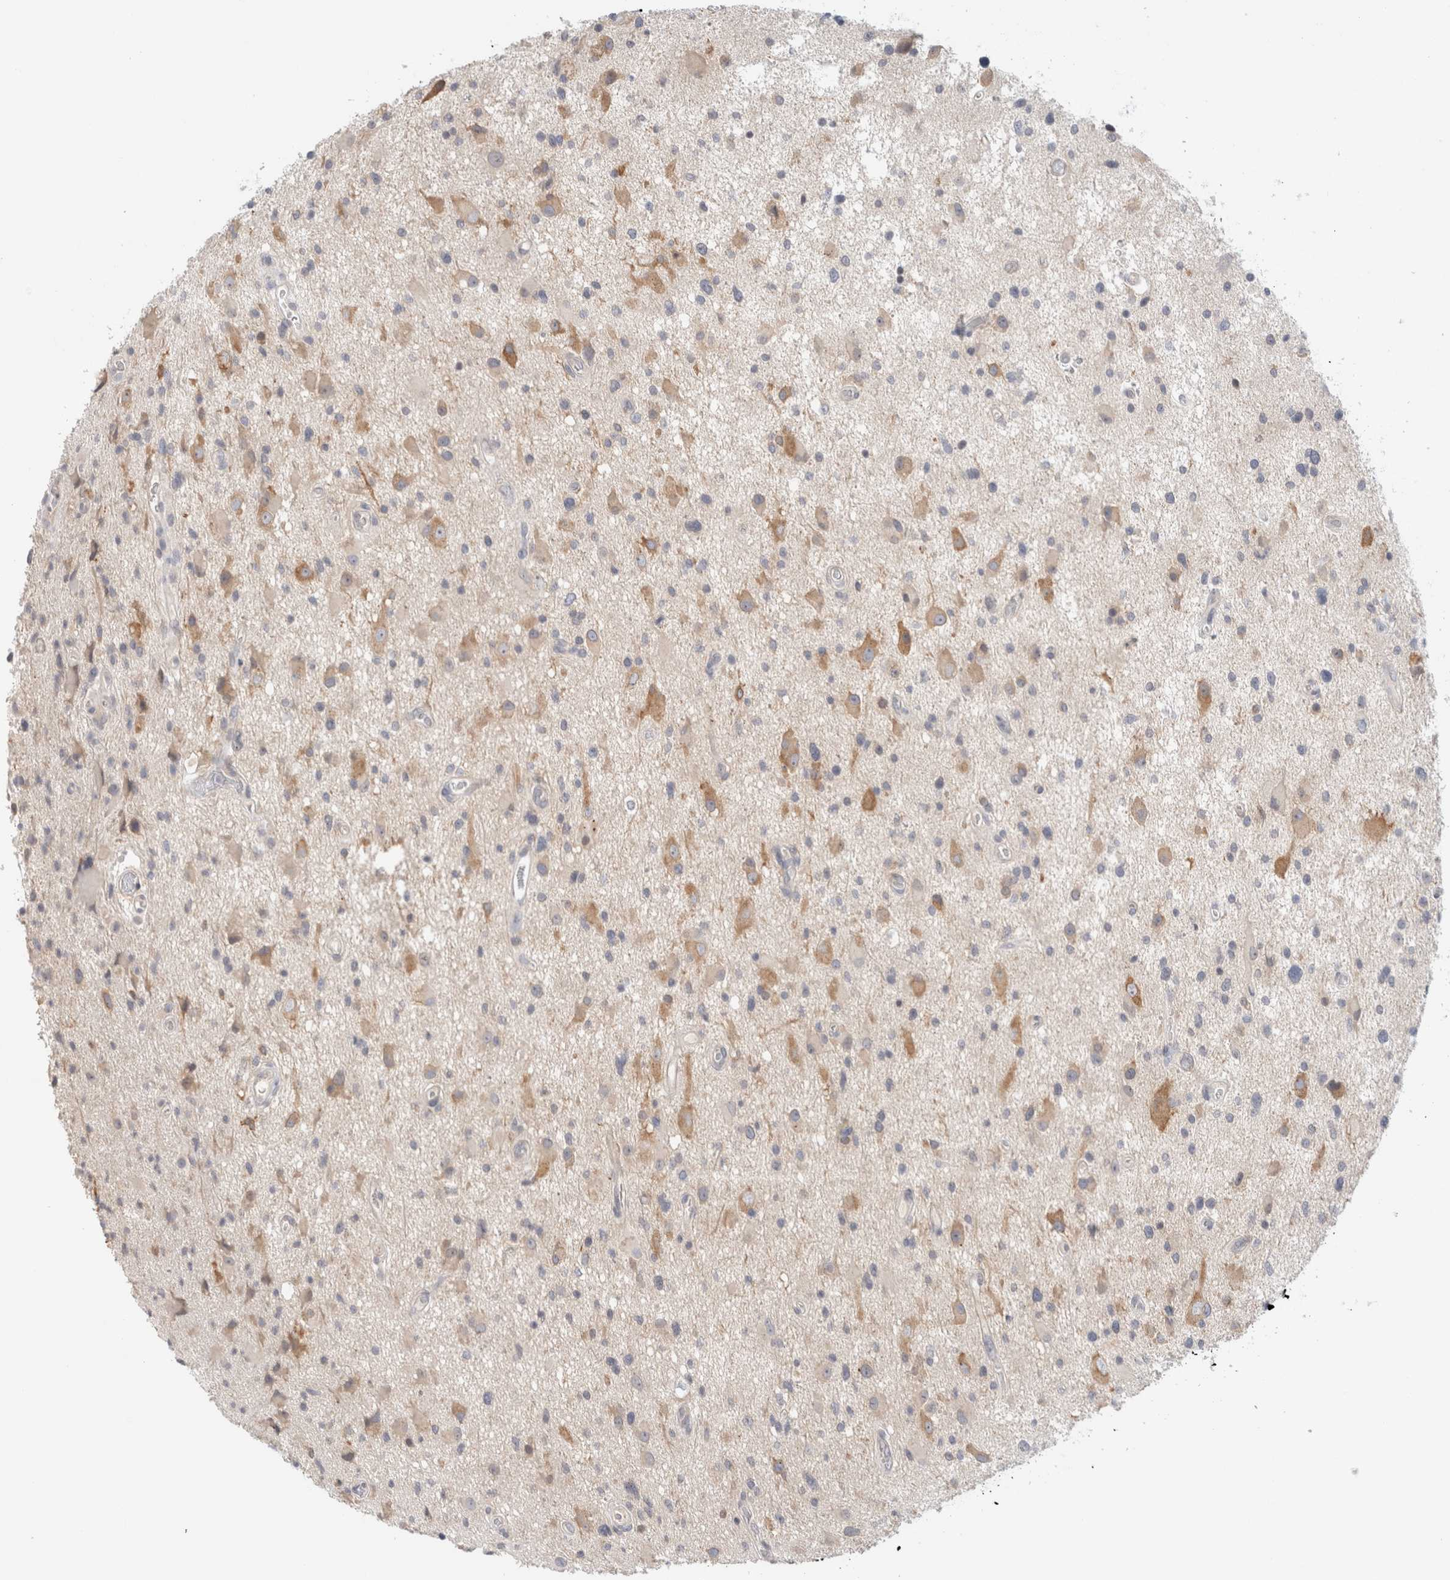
{"staining": {"intensity": "weak", "quantity": "<25%", "location": "cytoplasmic/membranous"}, "tissue": "glioma", "cell_type": "Tumor cells", "image_type": "cancer", "snomed": [{"axis": "morphology", "description": "Glioma, malignant, High grade"}, {"axis": "topography", "description": "Brain"}], "caption": "Glioma stained for a protein using IHC reveals no expression tumor cells.", "gene": "SPRTN", "patient": {"sex": "male", "age": 33}}